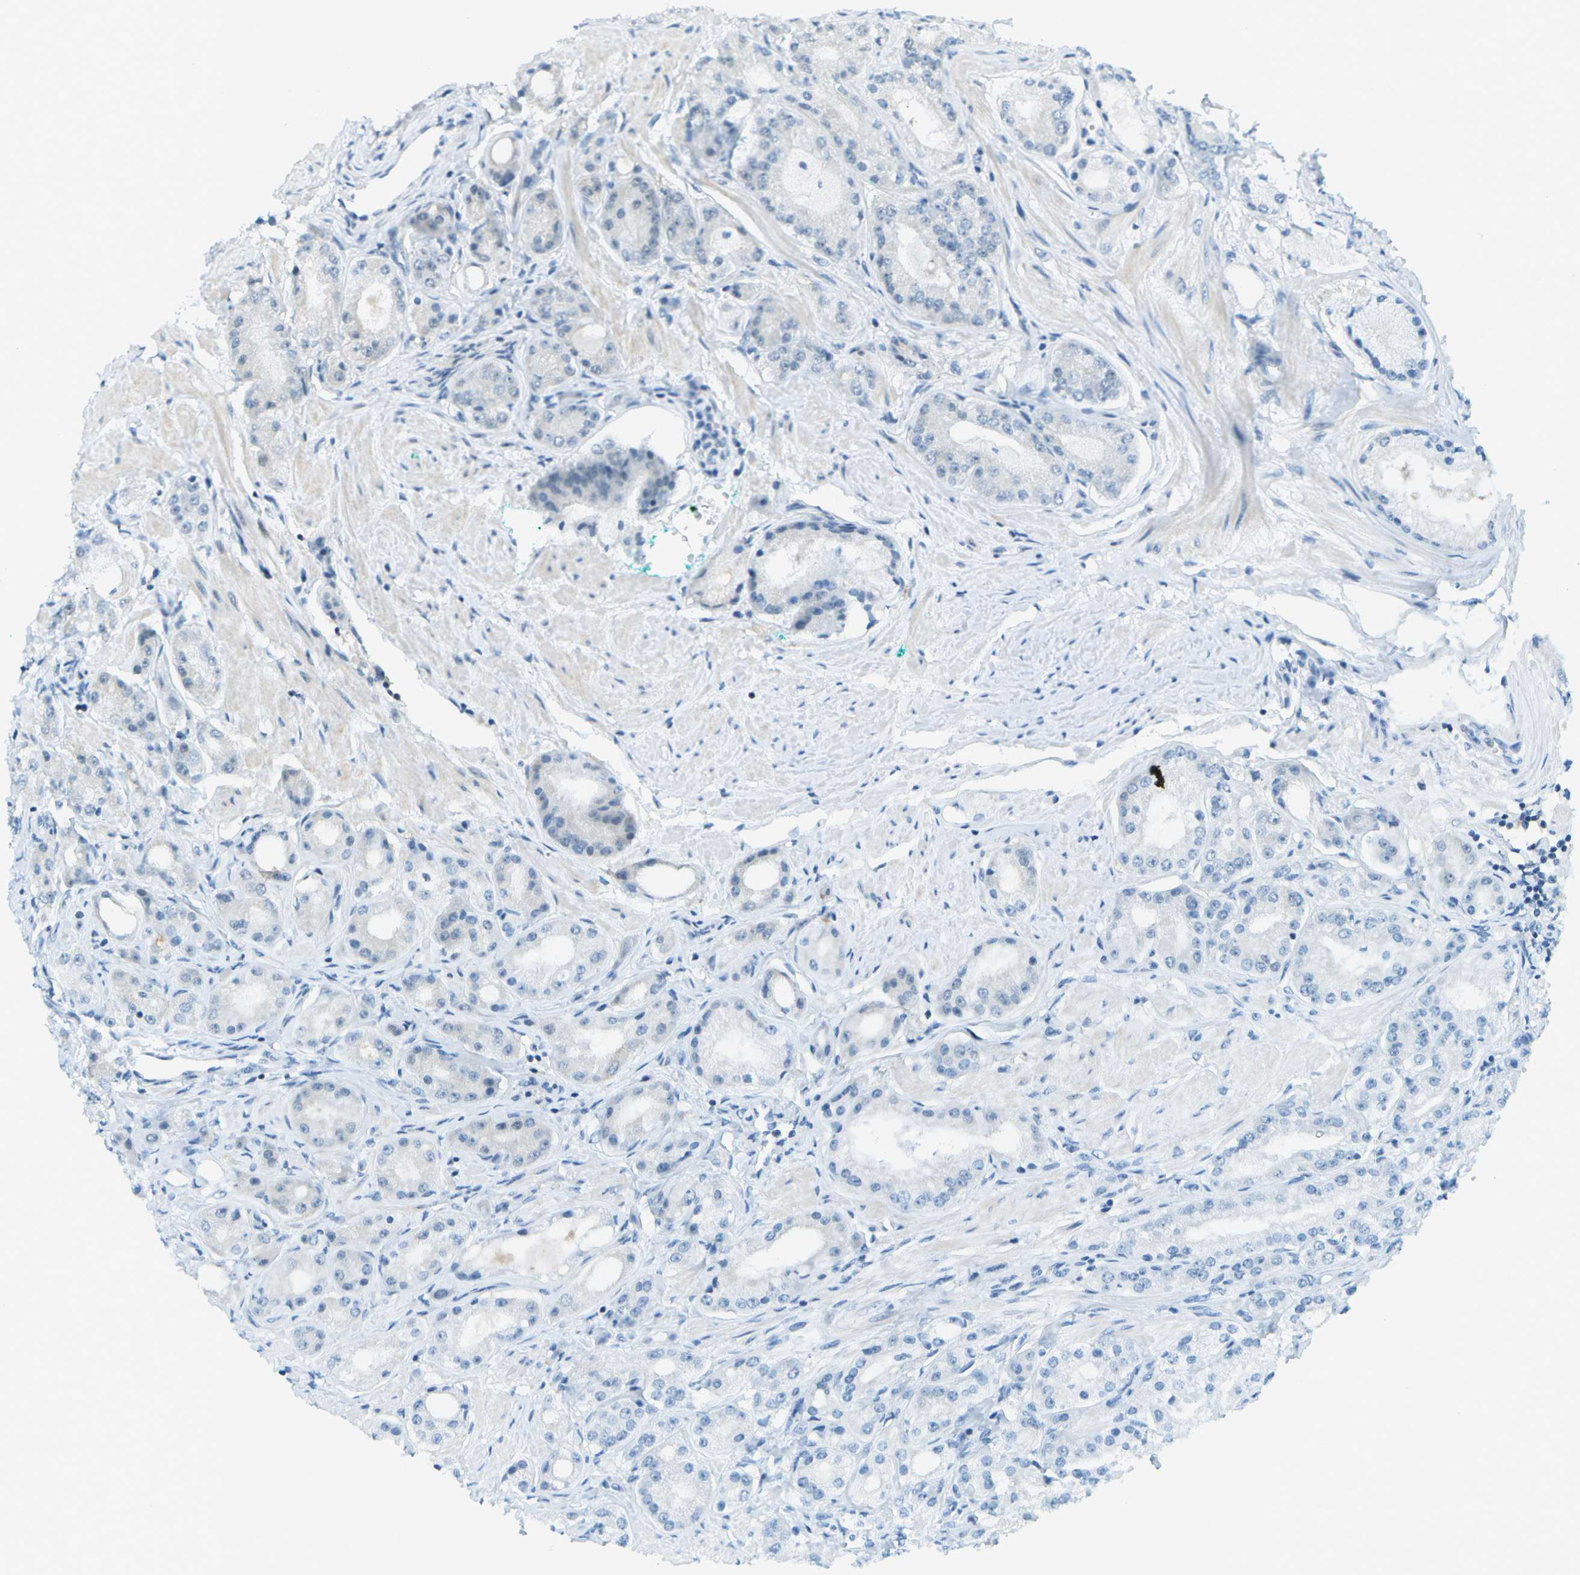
{"staining": {"intensity": "negative", "quantity": "none", "location": "none"}, "tissue": "prostate cancer", "cell_type": "Tumor cells", "image_type": "cancer", "snomed": [{"axis": "morphology", "description": "Adenocarcinoma, Low grade"}, {"axis": "topography", "description": "Prostate"}], "caption": "This is an immunohistochemistry (IHC) image of prostate cancer (low-grade adenocarcinoma). There is no staining in tumor cells.", "gene": "NEK11", "patient": {"sex": "male", "age": 63}}